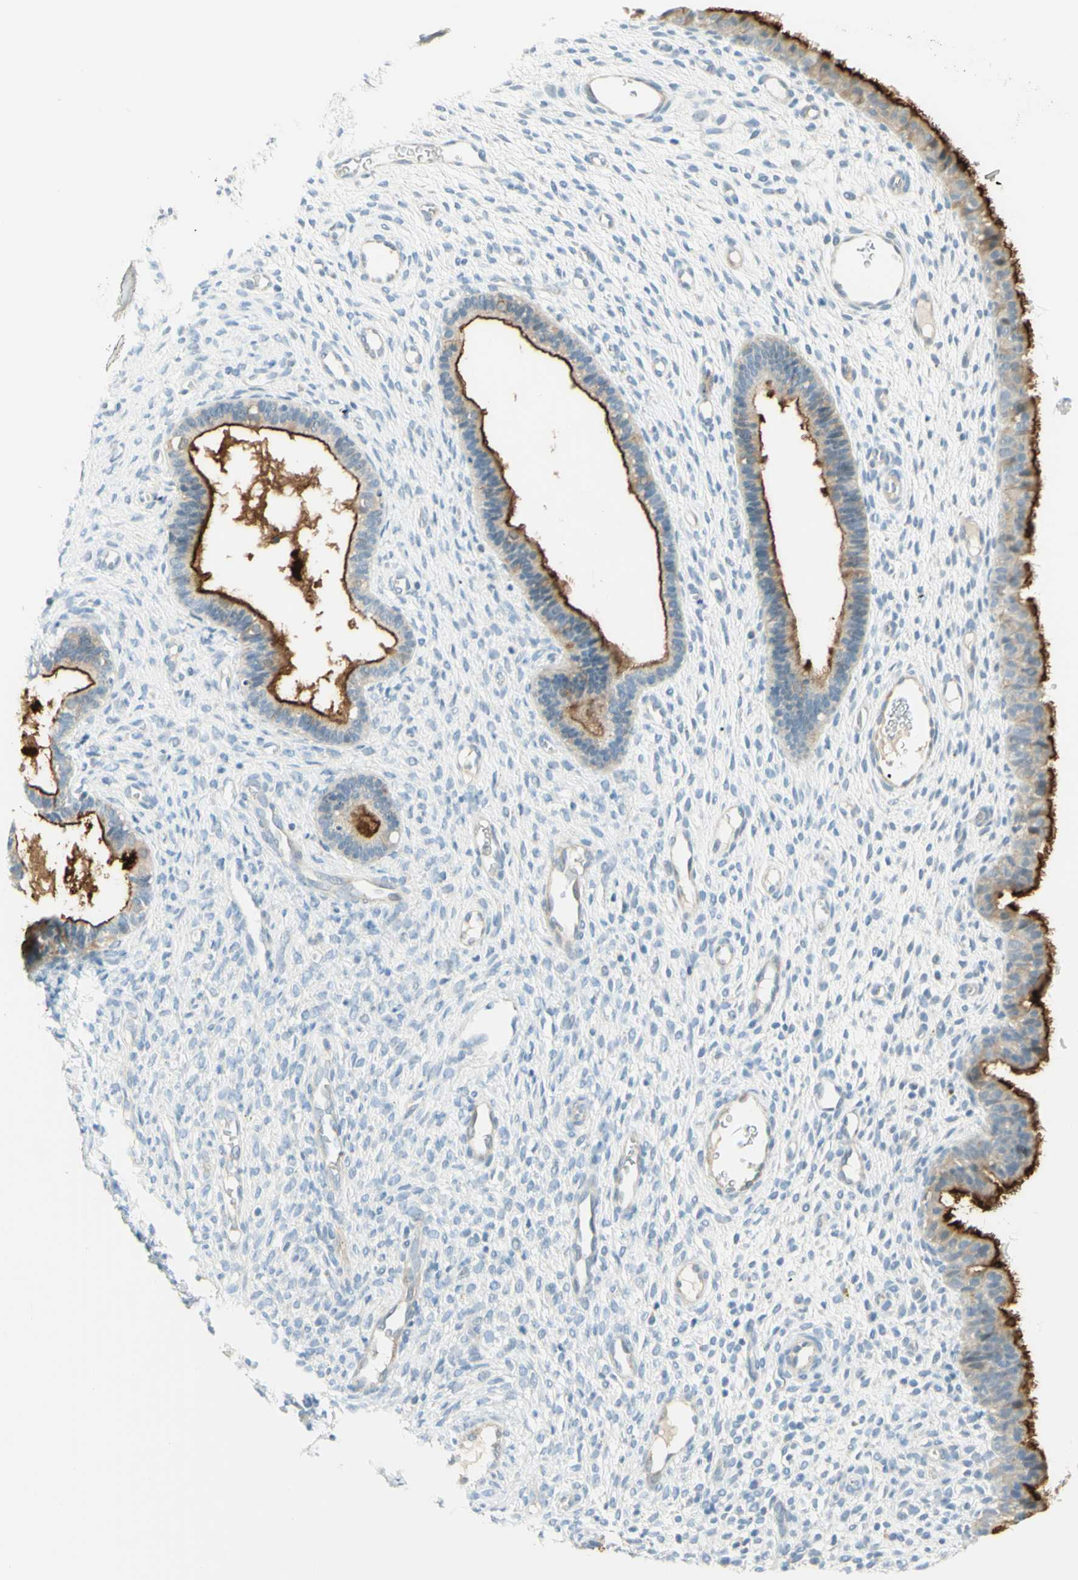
{"staining": {"intensity": "negative", "quantity": "none", "location": "none"}, "tissue": "endometrium", "cell_type": "Cells in endometrial stroma", "image_type": "normal", "snomed": [{"axis": "morphology", "description": "Normal tissue, NOS"}, {"axis": "topography", "description": "Endometrium"}], "caption": "The histopathology image exhibits no staining of cells in endometrial stroma in benign endometrium. Nuclei are stained in blue.", "gene": "PROM1", "patient": {"sex": "female", "age": 61}}